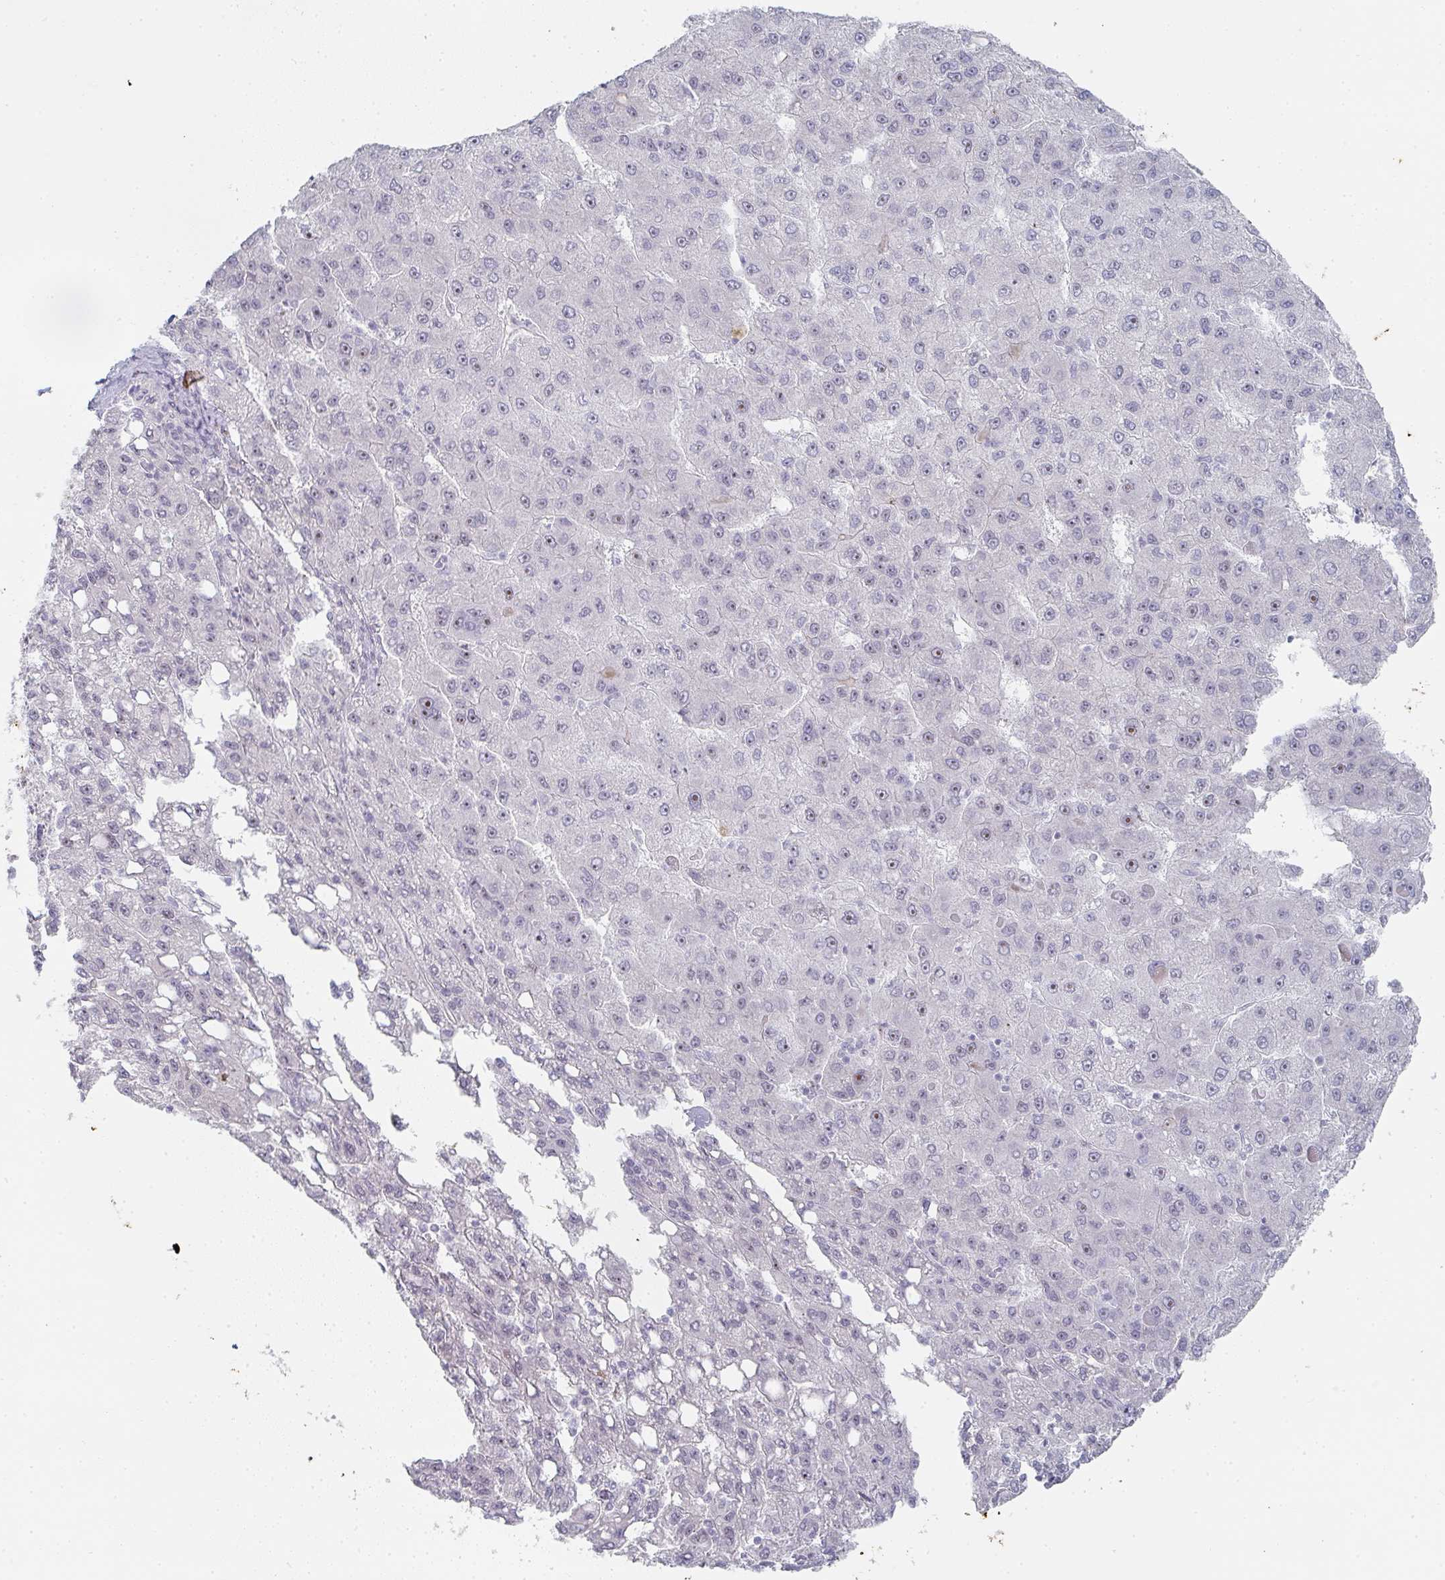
{"staining": {"intensity": "weak", "quantity": "<25%", "location": "nuclear"}, "tissue": "liver cancer", "cell_type": "Tumor cells", "image_type": "cancer", "snomed": [{"axis": "morphology", "description": "Carcinoma, Hepatocellular, NOS"}, {"axis": "topography", "description": "Liver"}], "caption": "Tumor cells are negative for brown protein staining in hepatocellular carcinoma (liver).", "gene": "POU2AF2", "patient": {"sex": "female", "age": 82}}